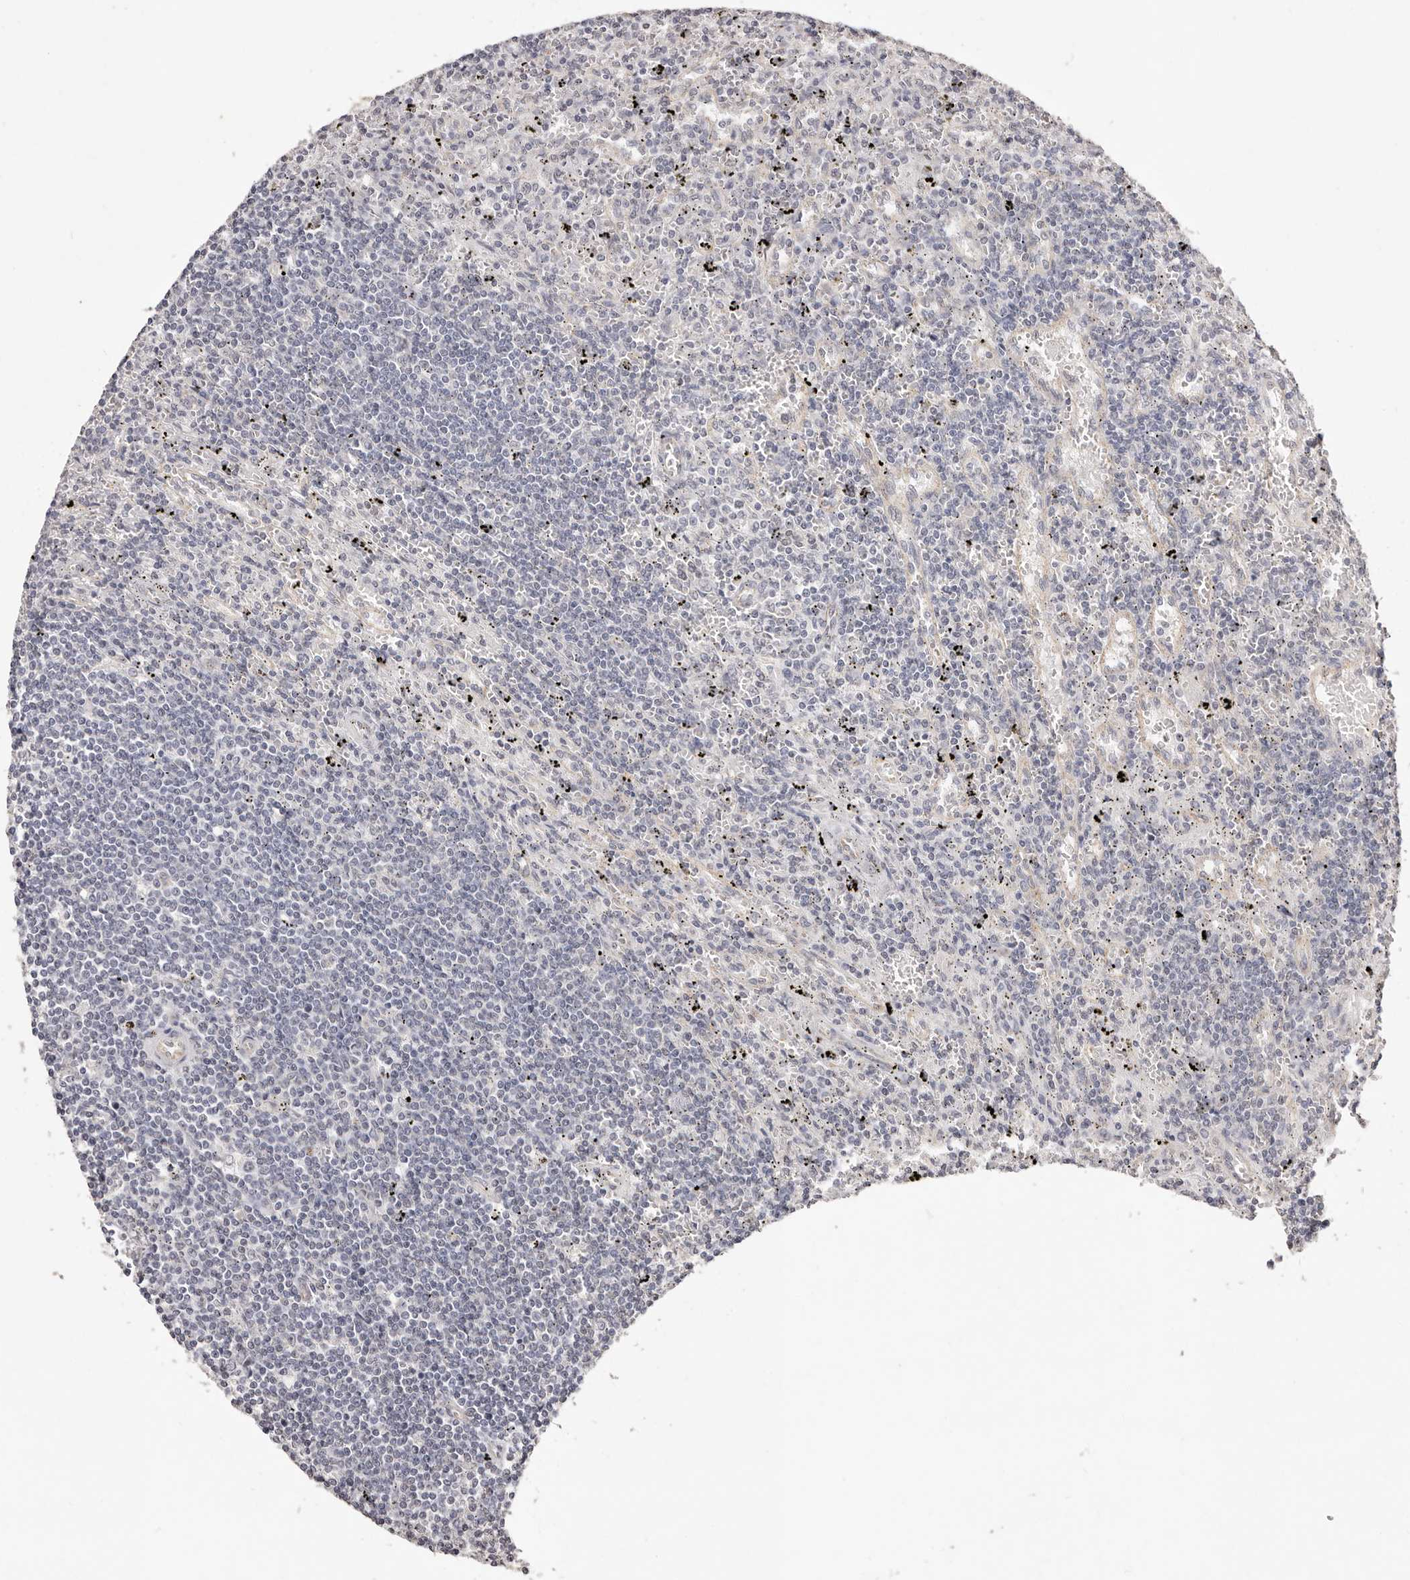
{"staining": {"intensity": "negative", "quantity": "none", "location": "none"}, "tissue": "lymphoma", "cell_type": "Tumor cells", "image_type": "cancer", "snomed": [{"axis": "morphology", "description": "Malignant lymphoma, non-Hodgkin's type, Low grade"}, {"axis": "topography", "description": "Spleen"}], "caption": "An image of human malignant lymphoma, non-Hodgkin's type (low-grade) is negative for staining in tumor cells. (Immunohistochemistry (ihc), brightfield microscopy, high magnification).", "gene": "RPS6KA5", "patient": {"sex": "male", "age": 76}}